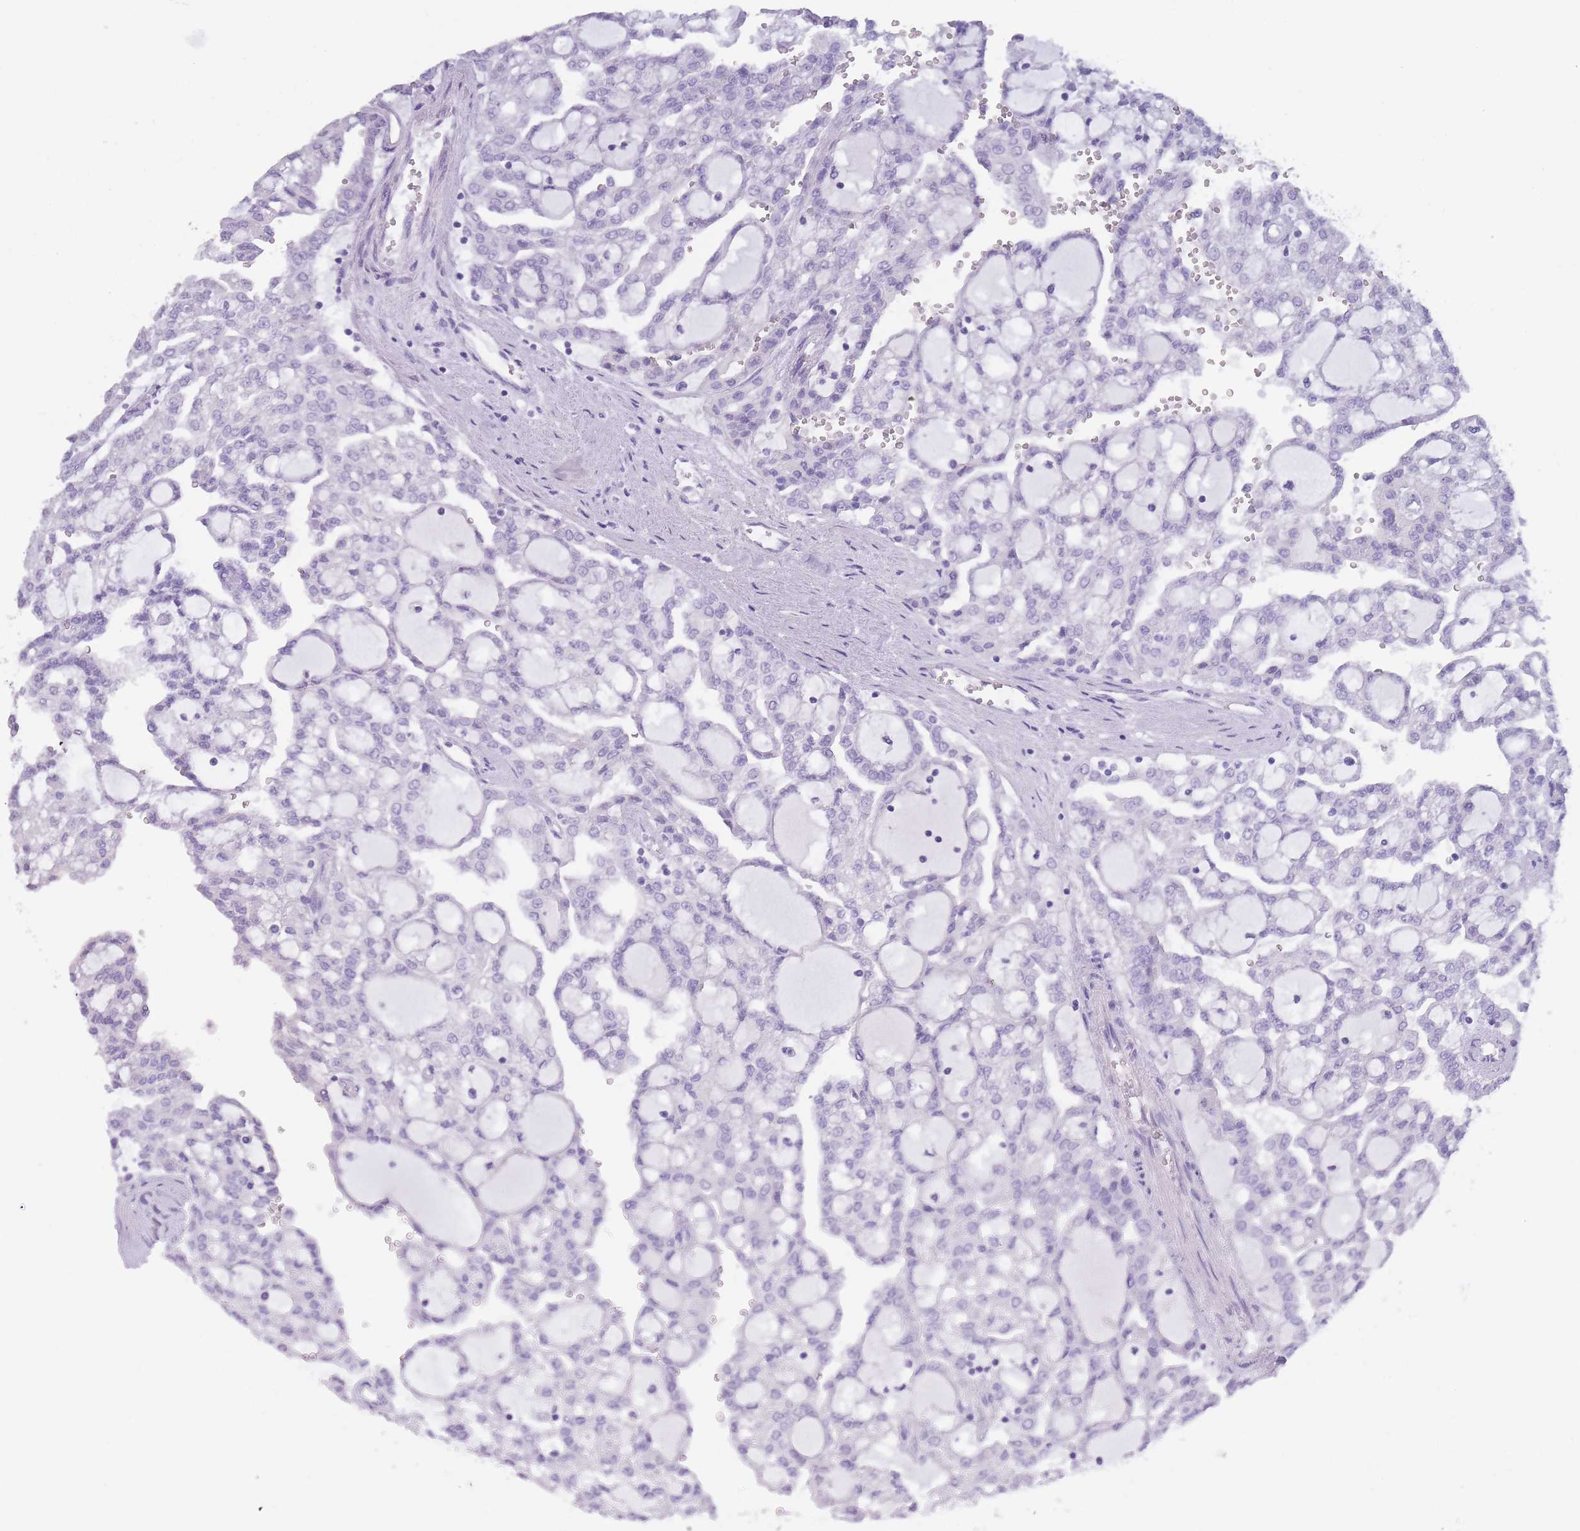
{"staining": {"intensity": "negative", "quantity": "none", "location": "none"}, "tissue": "renal cancer", "cell_type": "Tumor cells", "image_type": "cancer", "snomed": [{"axis": "morphology", "description": "Adenocarcinoma, NOS"}, {"axis": "topography", "description": "Kidney"}], "caption": "Human renal adenocarcinoma stained for a protein using IHC shows no expression in tumor cells.", "gene": "TCP11", "patient": {"sex": "male", "age": 63}}